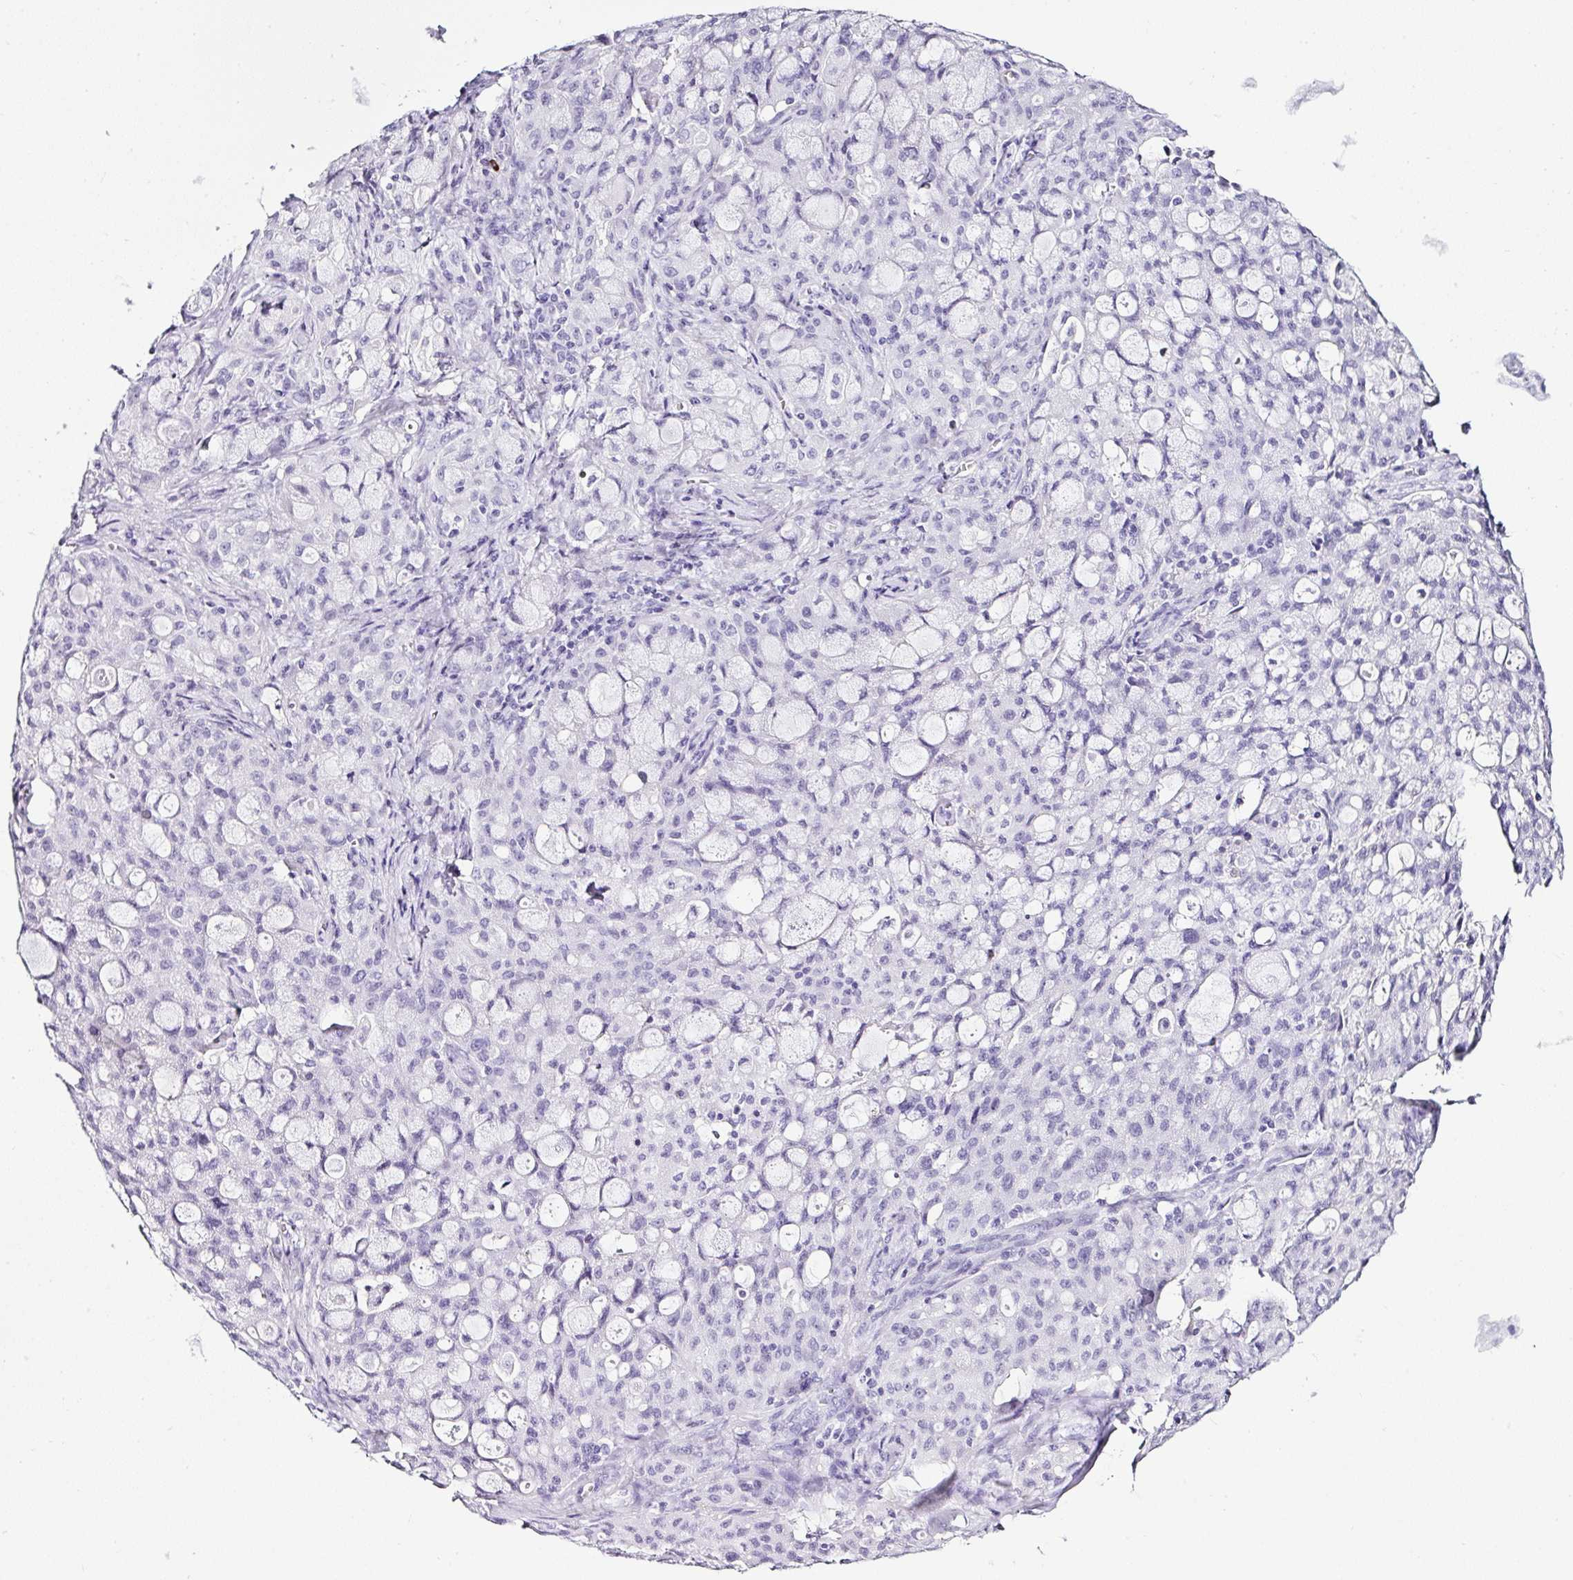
{"staining": {"intensity": "negative", "quantity": "none", "location": "none"}, "tissue": "lung cancer", "cell_type": "Tumor cells", "image_type": "cancer", "snomed": [{"axis": "morphology", "description": "Adenocarcinoma, NOS"}, {"axis": "topography", "description": "Lung"}], "caption": "Photomicrograph shows no protein staining in tumor cells of adenocarcinoma (lung) tissue.", "gene": "SERPINB3", "patient": {"sex": "female", "age": 44}}